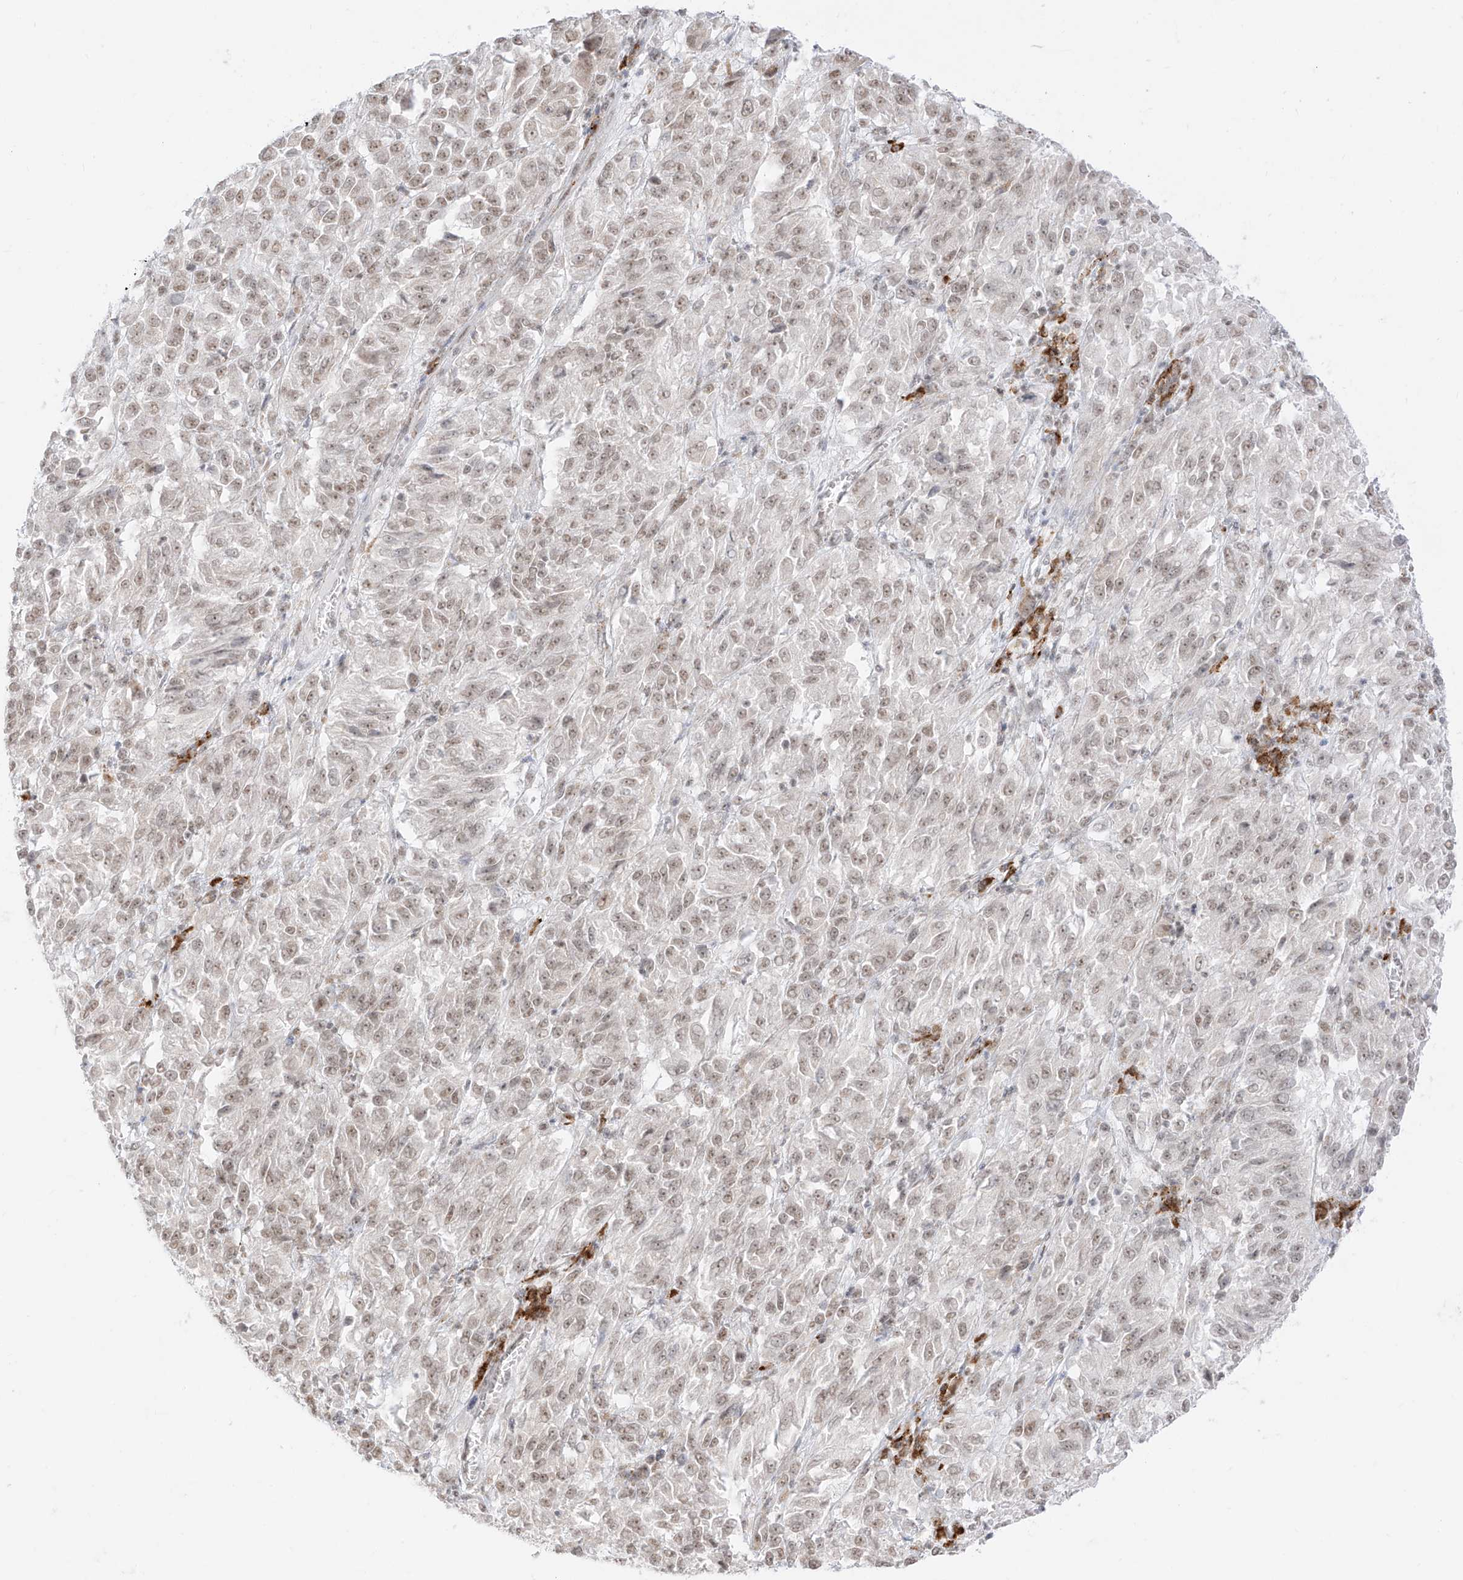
{"staining": {"intensity": "weak", "quantity": ">75%", "location": "nuclear"}, "tissue": "melanoma", "cell_type": "Tumor cells", "image_type": "cancer", "snomed": [{"axis": "morphology", "description": "Malignant melanoma, Metastatic site"}, {"axis": "topography", "description": "Lung"}], "caption": "The immunohistochemical stain highlights weak nuclear expression in tumor cells of melanoma tissue. Immunohistochemistry stains the protein in brown and the nuclei are stained blue.", "gene": "SUPT5H", "patient": {"sex": "male", "age": 64}}